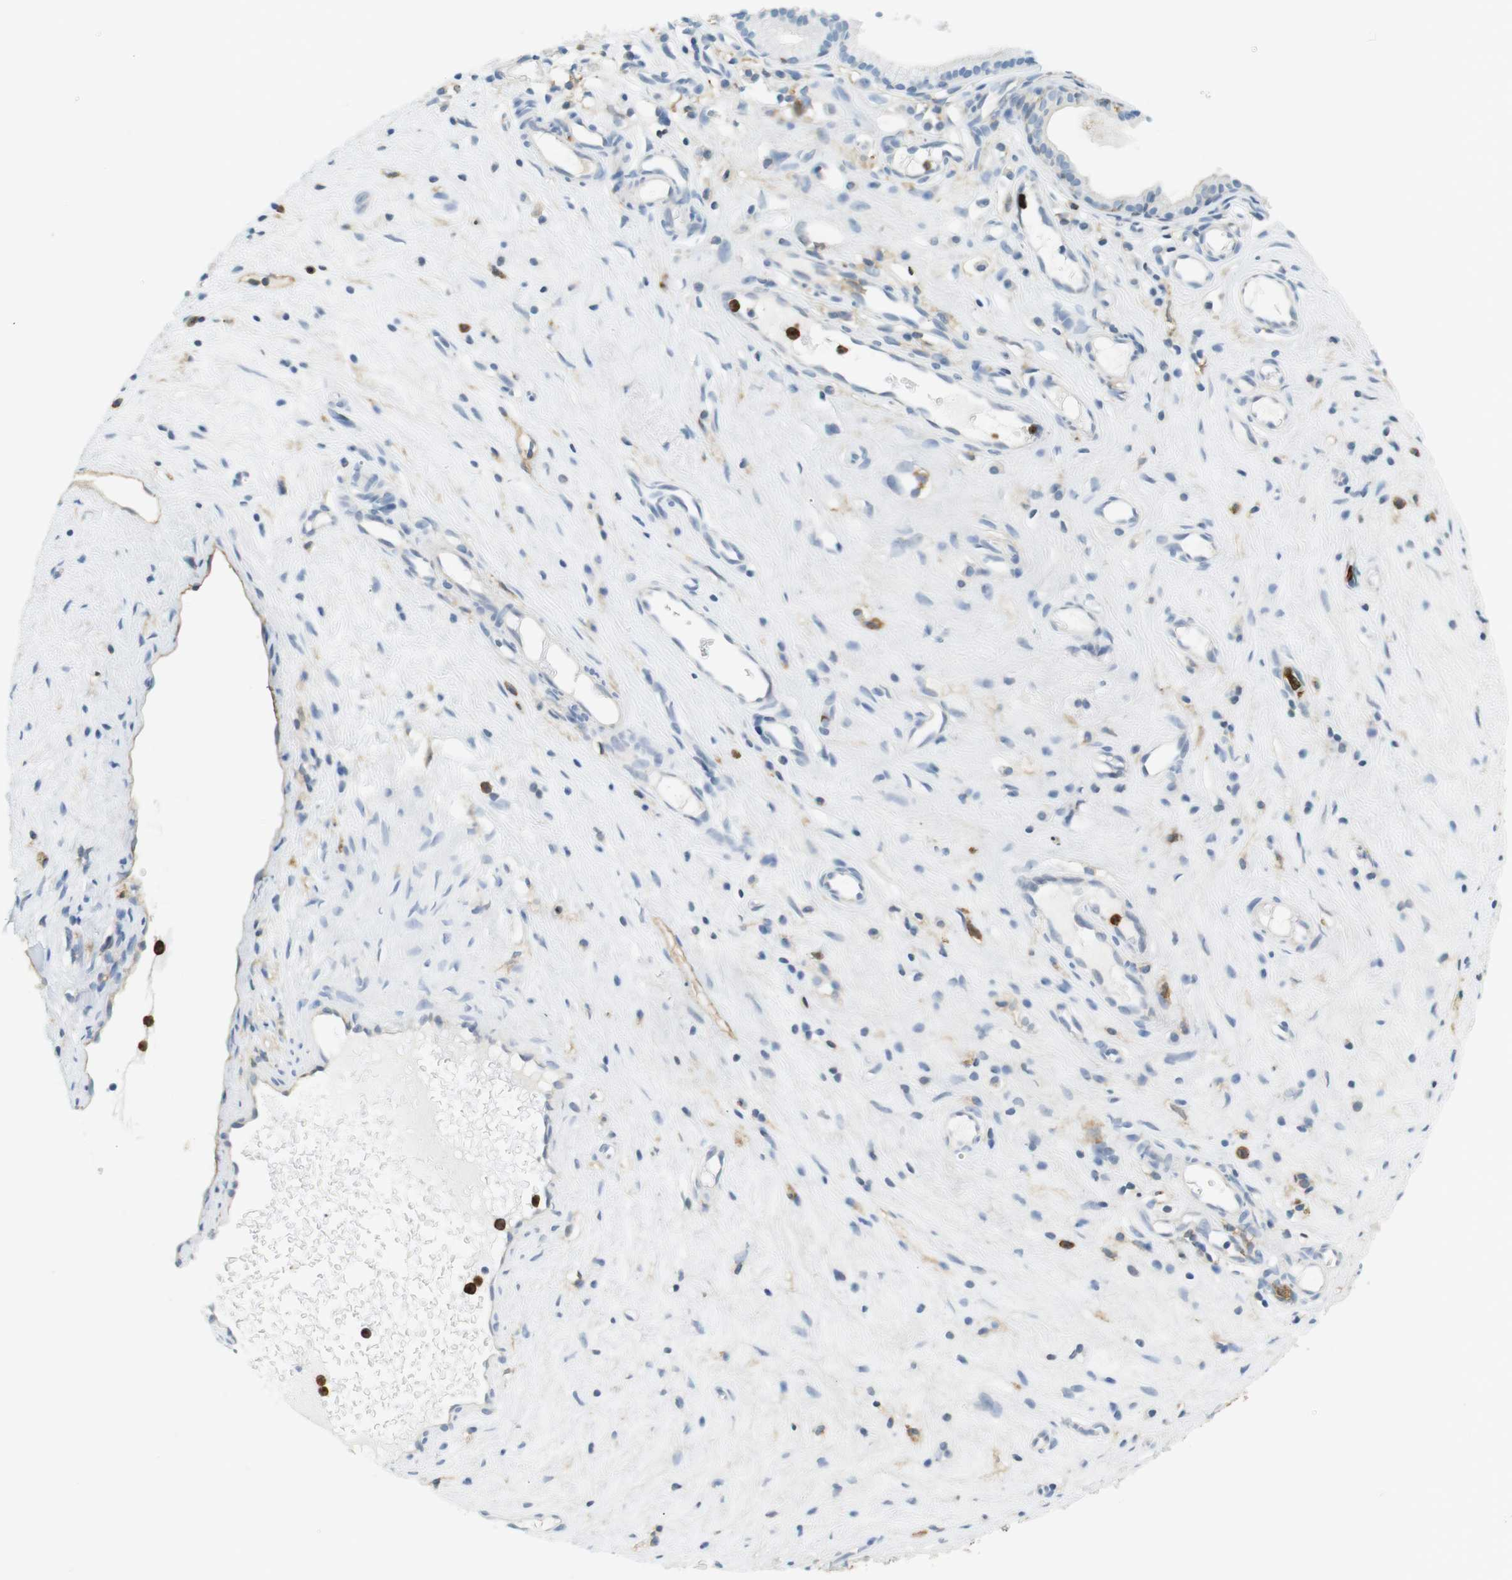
{"staining": {"intensity": "moderate", "quantity": "<25%", "location": "cytoplasmic/membranous"}, "tissue": "nasopharynx", "cell_type": "Respiratory epithelial cells", "image_type": "normal", "snomed": [{"axis": "morphology", "description": "Normal tissue, NOS"}, {"axis": "topography", "description": "Nasopharynx"}], "caption": "Immunohistochemical staining of unremarkable nasopharynx displays low levels of moderate cytoplasmic/membranous positivity in approximately <25% of respiratory epithelial cells. The protein of interest is shown in brown color, while the nuclei are stained blue.", "gene": "SIRPA", "patient": {"sex": "female", "age": 78}}